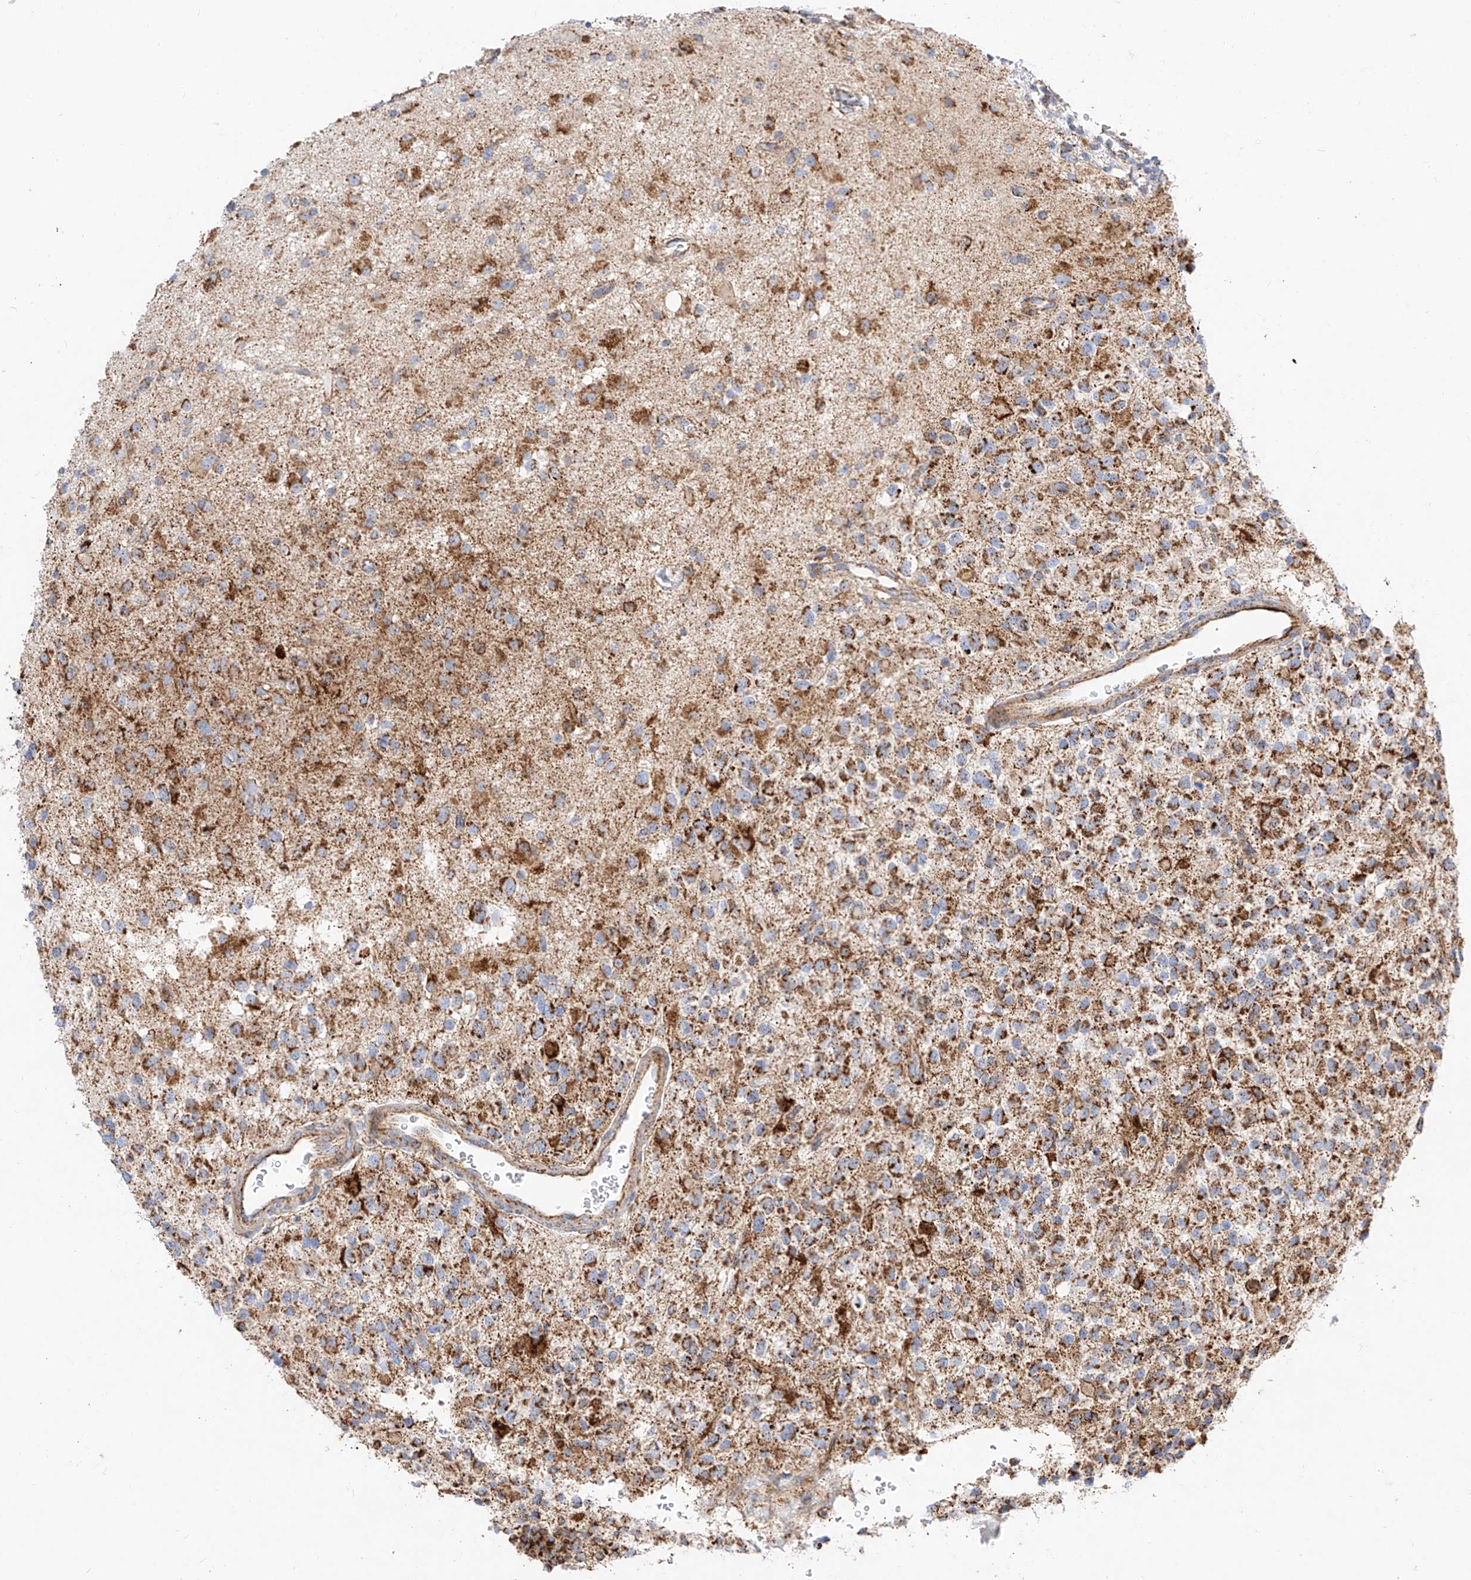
{"staining": {"intensity": "moderate", "quantity": ">75%", "location": "cytoplasmic/membranous"}, "tissue": "glioma", "cell_type": "Tumor cells", "image_type": "cancer", "snomed": [{"axis": "morphology", "description": "Glioma, malignant, High grade"}, {"axis": "topography", "description": "Brain"}], "caption": "Approximately >75% of tumor cells in human glioma show moderate cytoplasmic/membranous protein staining as visualized by brown immunohistochemical staining.", "gene": "CST9", "patient": {"sex": "male", "age": 34}}